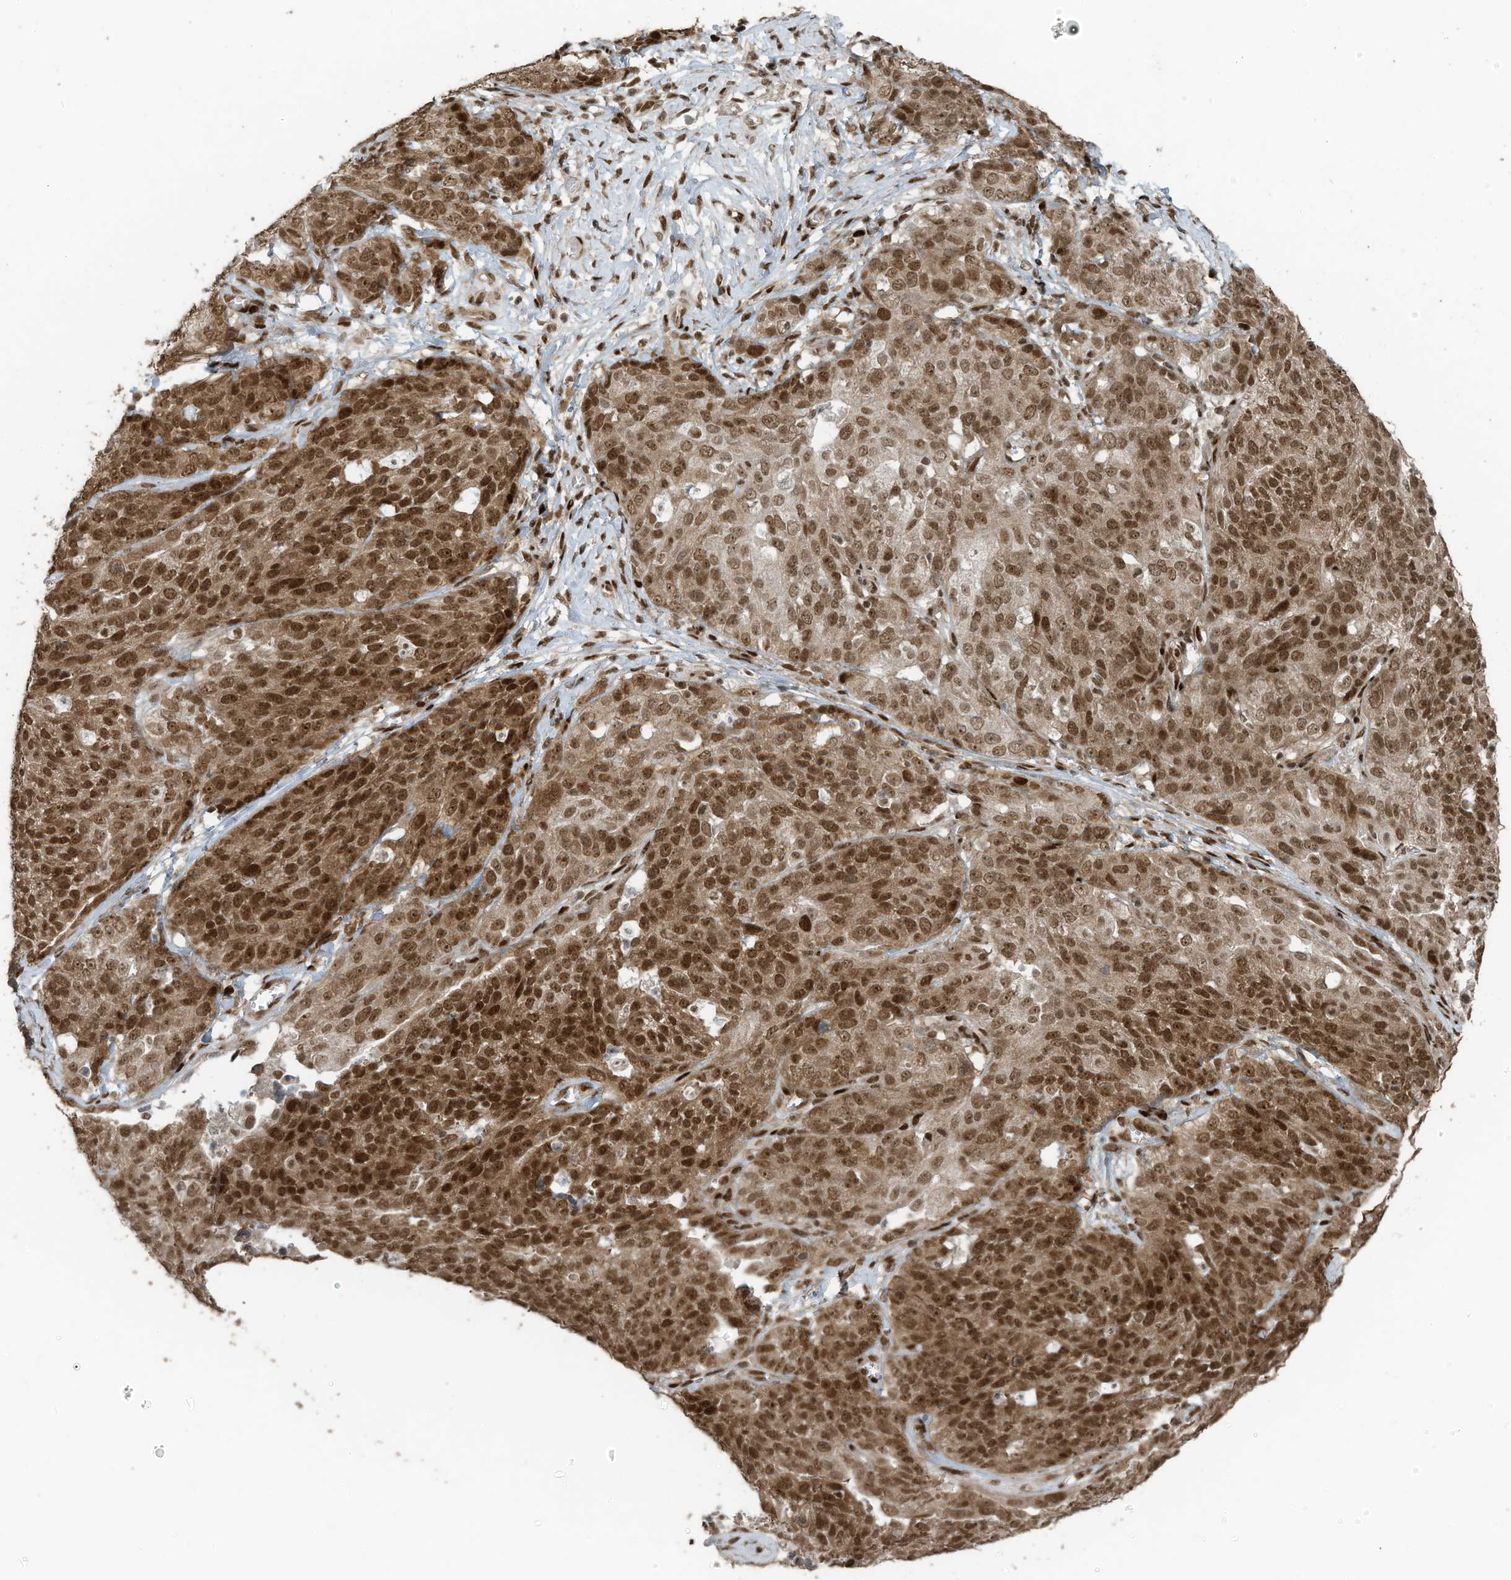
{"staining": {"intensity": "moderate", "quantity": ">75%", "location": "cytoplasmic/membranous,nuclear"}, "tissue": "ovarian cancer", "cell_type": "Tumor cells", "image_type": "cancer", "snomed": [{"axis": "morphology", "description": "Cystadenocarcinoma, serous, NOS"}, {"axis": "topography", "description": "Ovary"}], "caption": "This is a histology image of IHC staining of ovarian serous cystadenocarcinoma, which shows moderate expression in the cytoplasmic/membranous and nuclear of tumor cells.", "gene": "PCNP", "patient": {"sex": "female", "age": 44}}